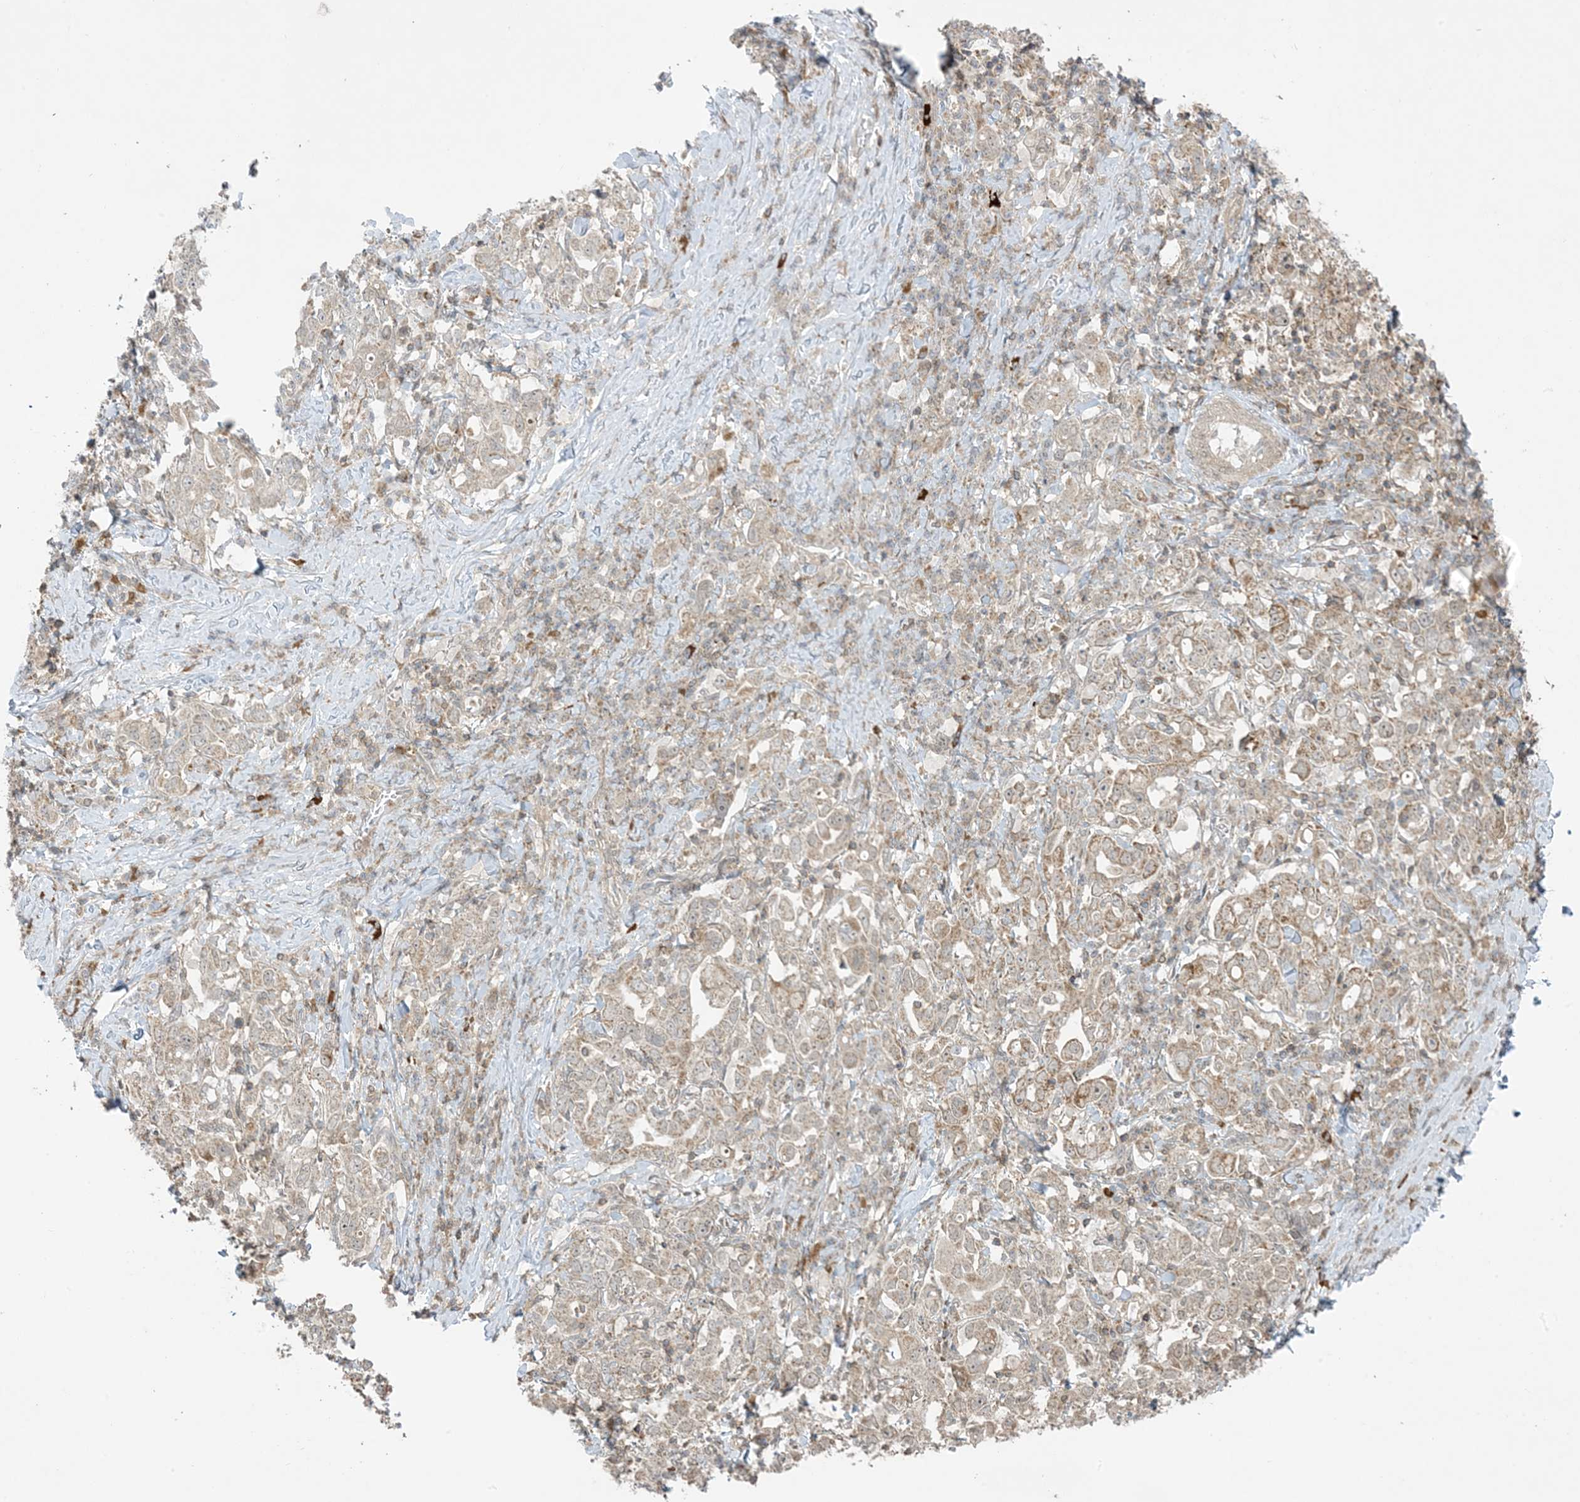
{"staining": {"intensity": "moderate", "quantity": "<25%", "location": "cytoplasmic/membranous"}, "tissue": "stomach cancer", "cell_type": "Tumor cells", "image_type": "cancer", "snomed": [{"axis": "morphology", "description": "Adenocarcinoma, NOS"}, {"axis": "topography", "description": "Stomach, upper"}], "caption": "DAB immunohistochemical staining of adenocarcinoma (stomach) shows moderate cytoplasmic/membranous protein staining in approximately <25% of tumor cells.", "gene": "PHLDB2", "patient": {"sex": "male", "age": 62}}